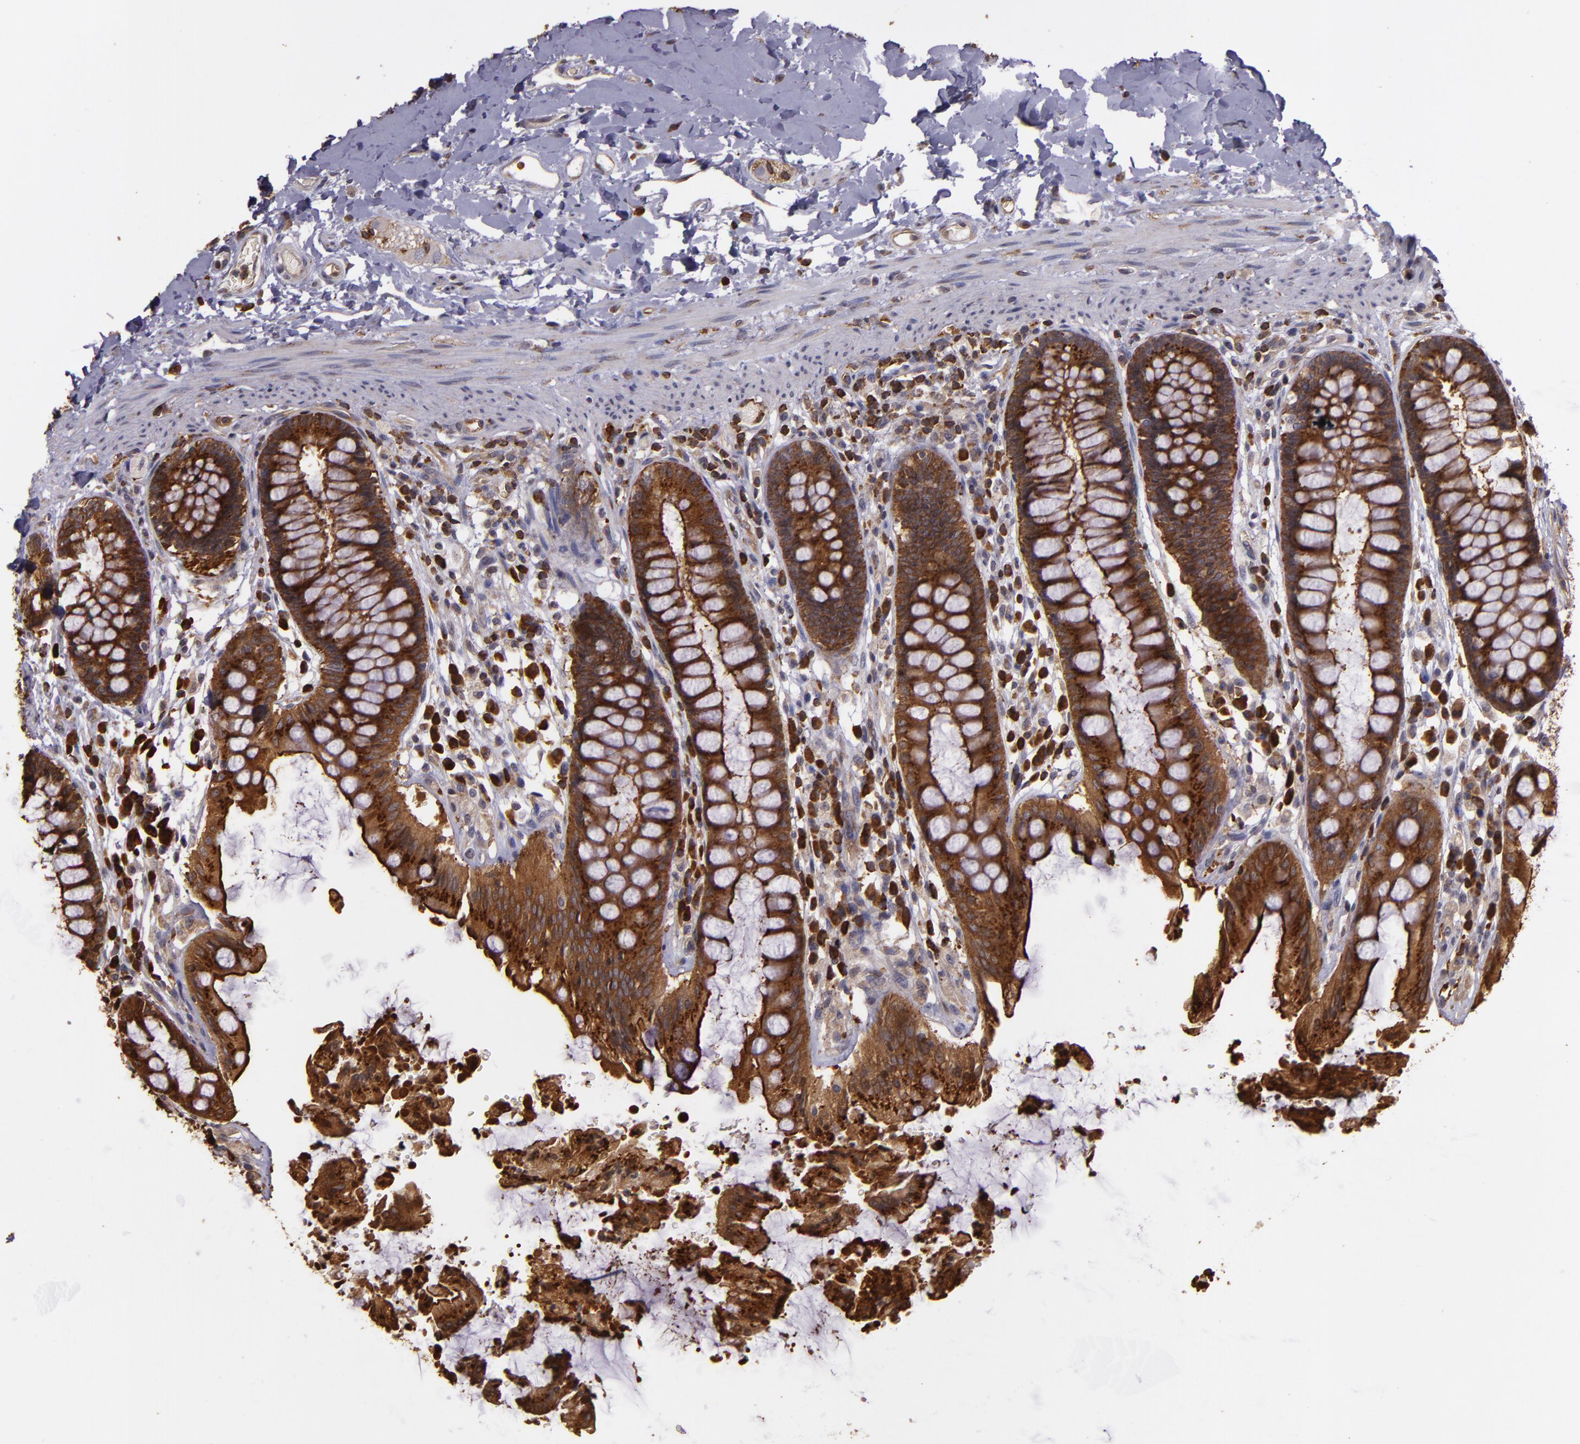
{"staining": {"intensity": "strong", "quantity": ">75%", "location": "cytoplasmic/membranous"}, "tissue": "rectum", "cell_type": "Glandular cells", "image_type": "normal", "snomed": [{"axis": "morphology", "description": "Normal tissue, NOS"}, {"axis": "topography", "description": "Rectum"}], "caption": "IHC photomicrograph of unremarkable rectum stained for a protein (brown), which exhibits high levels of strong cytoplasmic/membranous positivity in approximately >75% of glandular cells.", "gene": "SLC9A3R1", "patient": {"sex": "female", "age": 46}}